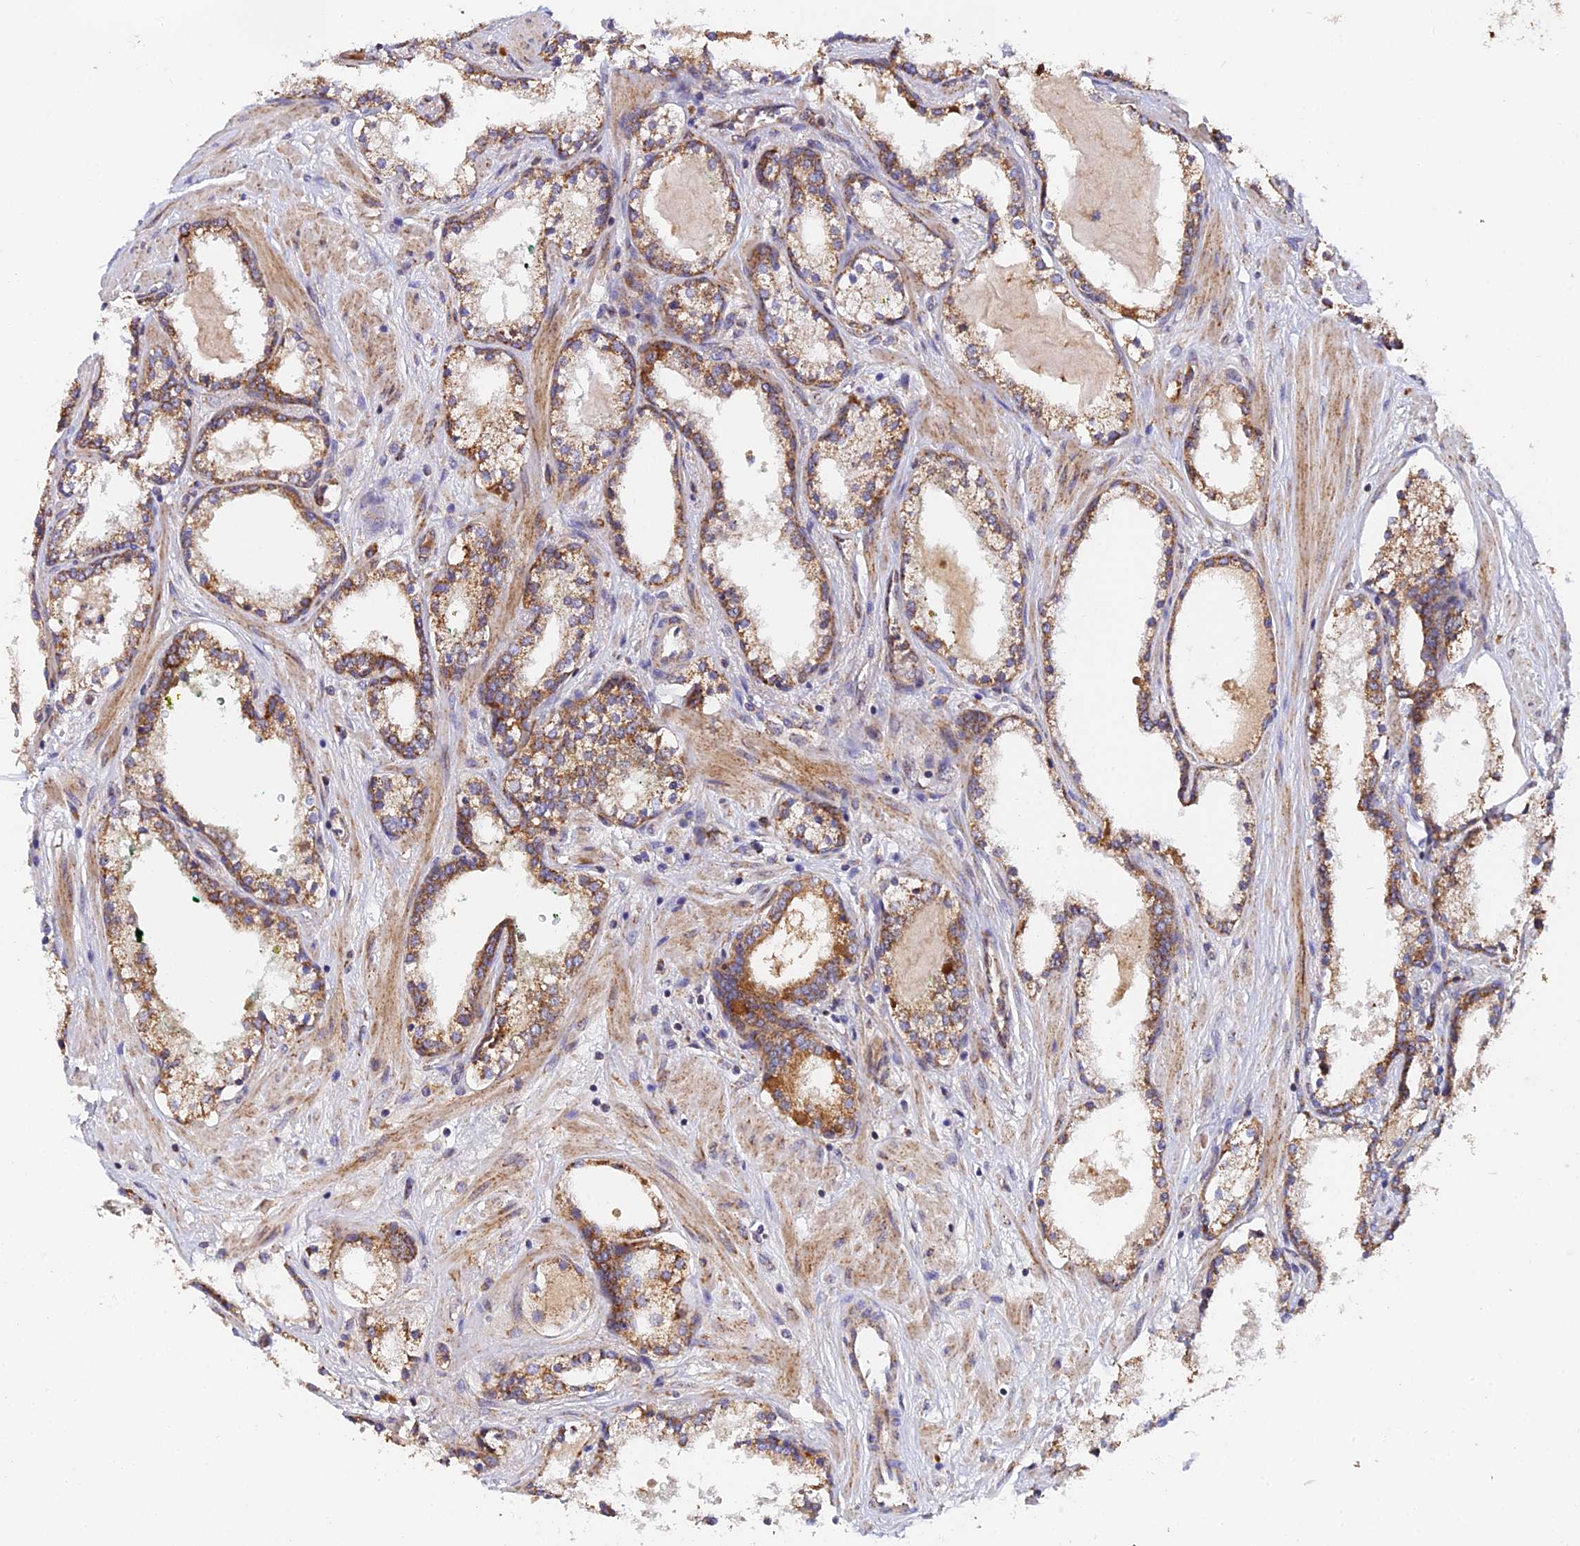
{"staining": {"intensity": "moderate", "quantity": ">75%", "location": "cytoplasmic/membranous"}, "tissue": "prostate cancer", "cell_type": "Tumor cells", "image_type": "cancer", "snomed": [{"axis": "morphology", "description": "Adenocarcinoma, High grade"}, {"axis": "topography", "description": "Prostate"}], "caption": "High-power microscopy captured an immunohistochemistry photomicrograph of prostate cancer, revealing moderate cytoplasmic/membranous expression in about >75% of tumor cells.", "gene": "PODNL1", "patient": {"sex": "male", "age": 58}}